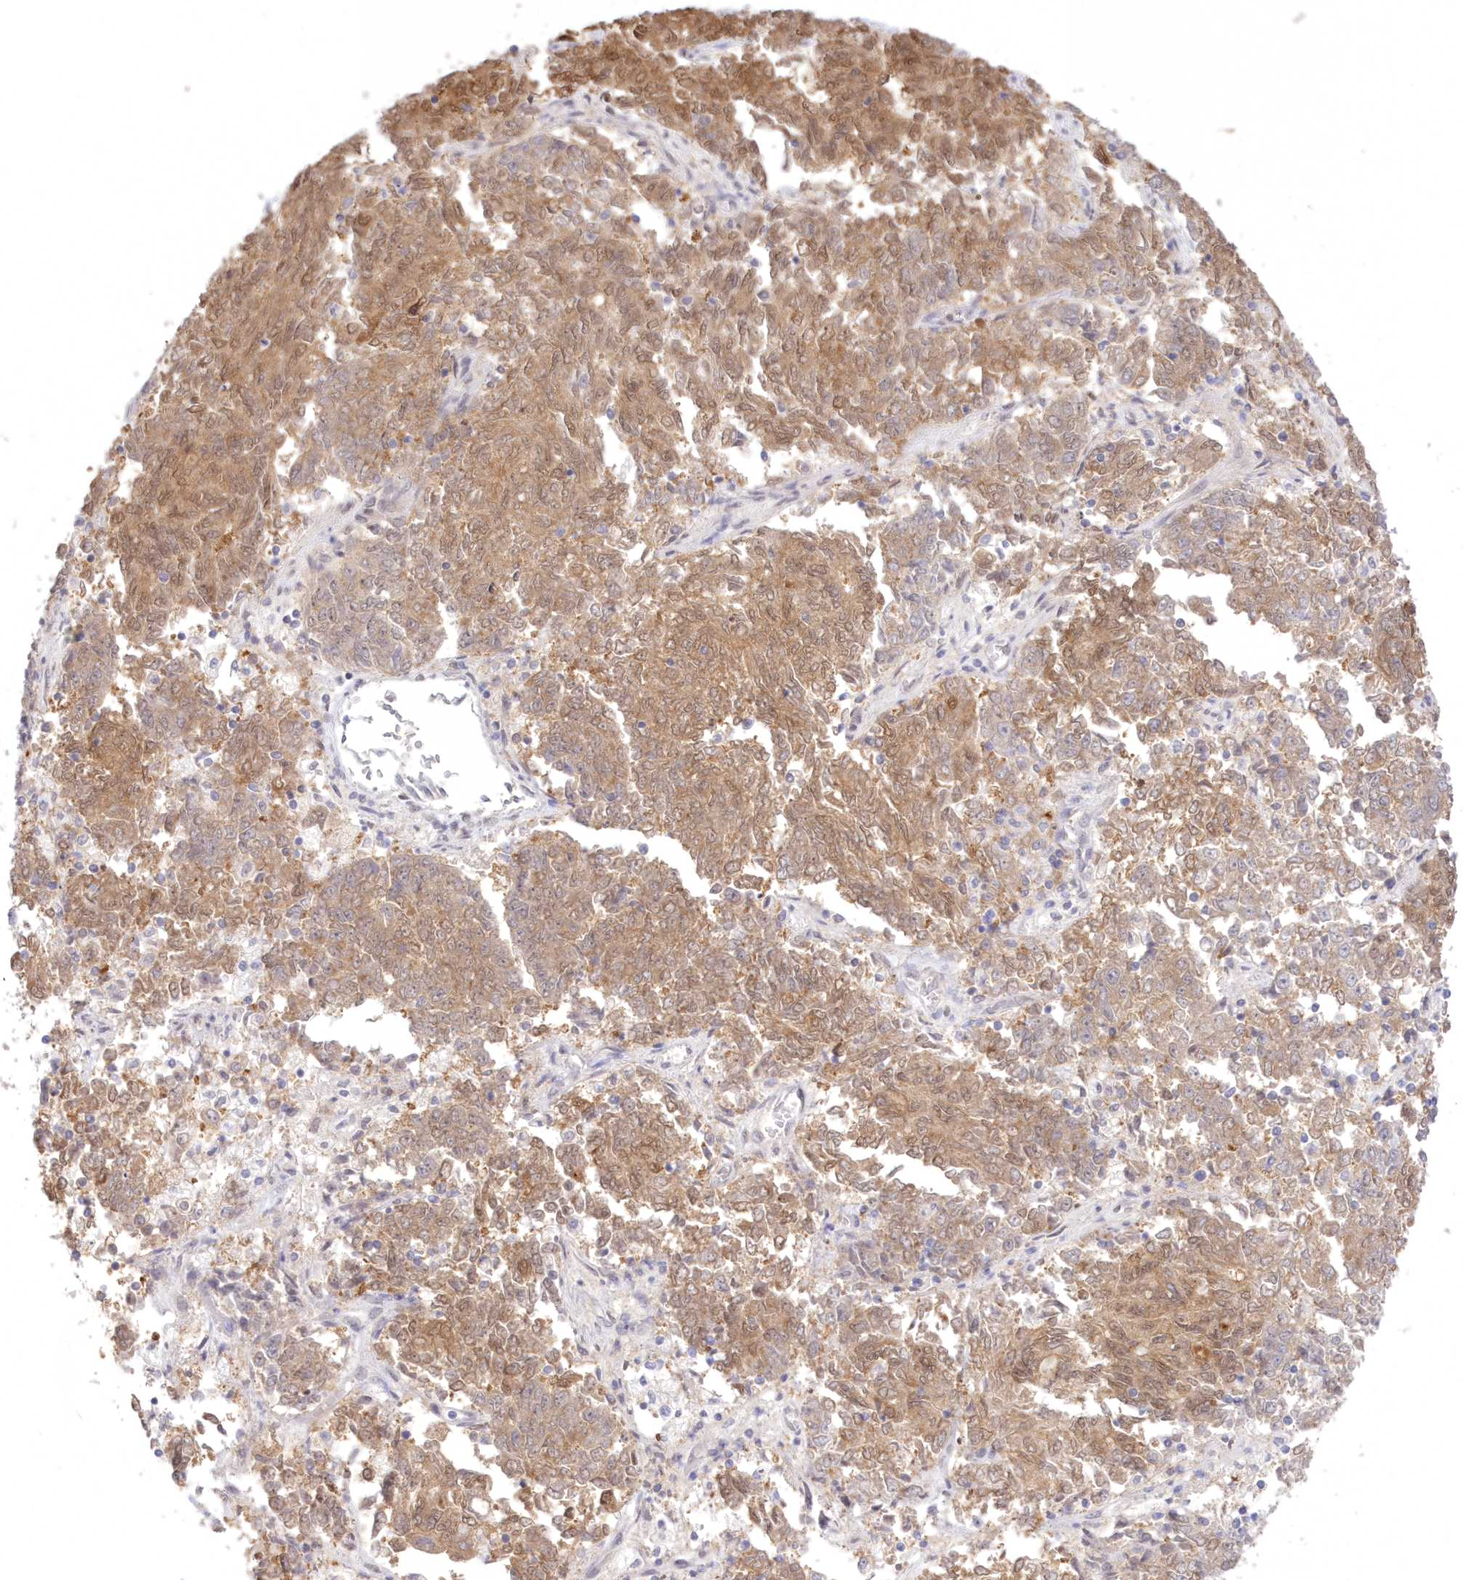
{"staining": {"intensity": "moderate", "quantity": ">75%", "location": "cytoplasmic/membranous,nuclear"}, "tissue": "endometrial cancer", "cell_type": "Tumor cells", "image_type": "cancer", "snomed": [{"axis": "morphology", "description": "Adenocarcinoma, NOS"}, {"axis": "topography", "description": "Endometrium"}], "caption": "About >75% of tumor cells in endometrial cancer (adenocarcinoma) exhibit moderate cytoplasmic/membranous and nuclear protein positivity as visualized by brown immunohistochemical staining.", "gene": "RNPEP", "patient": {"sex": "female", "age": 80}}